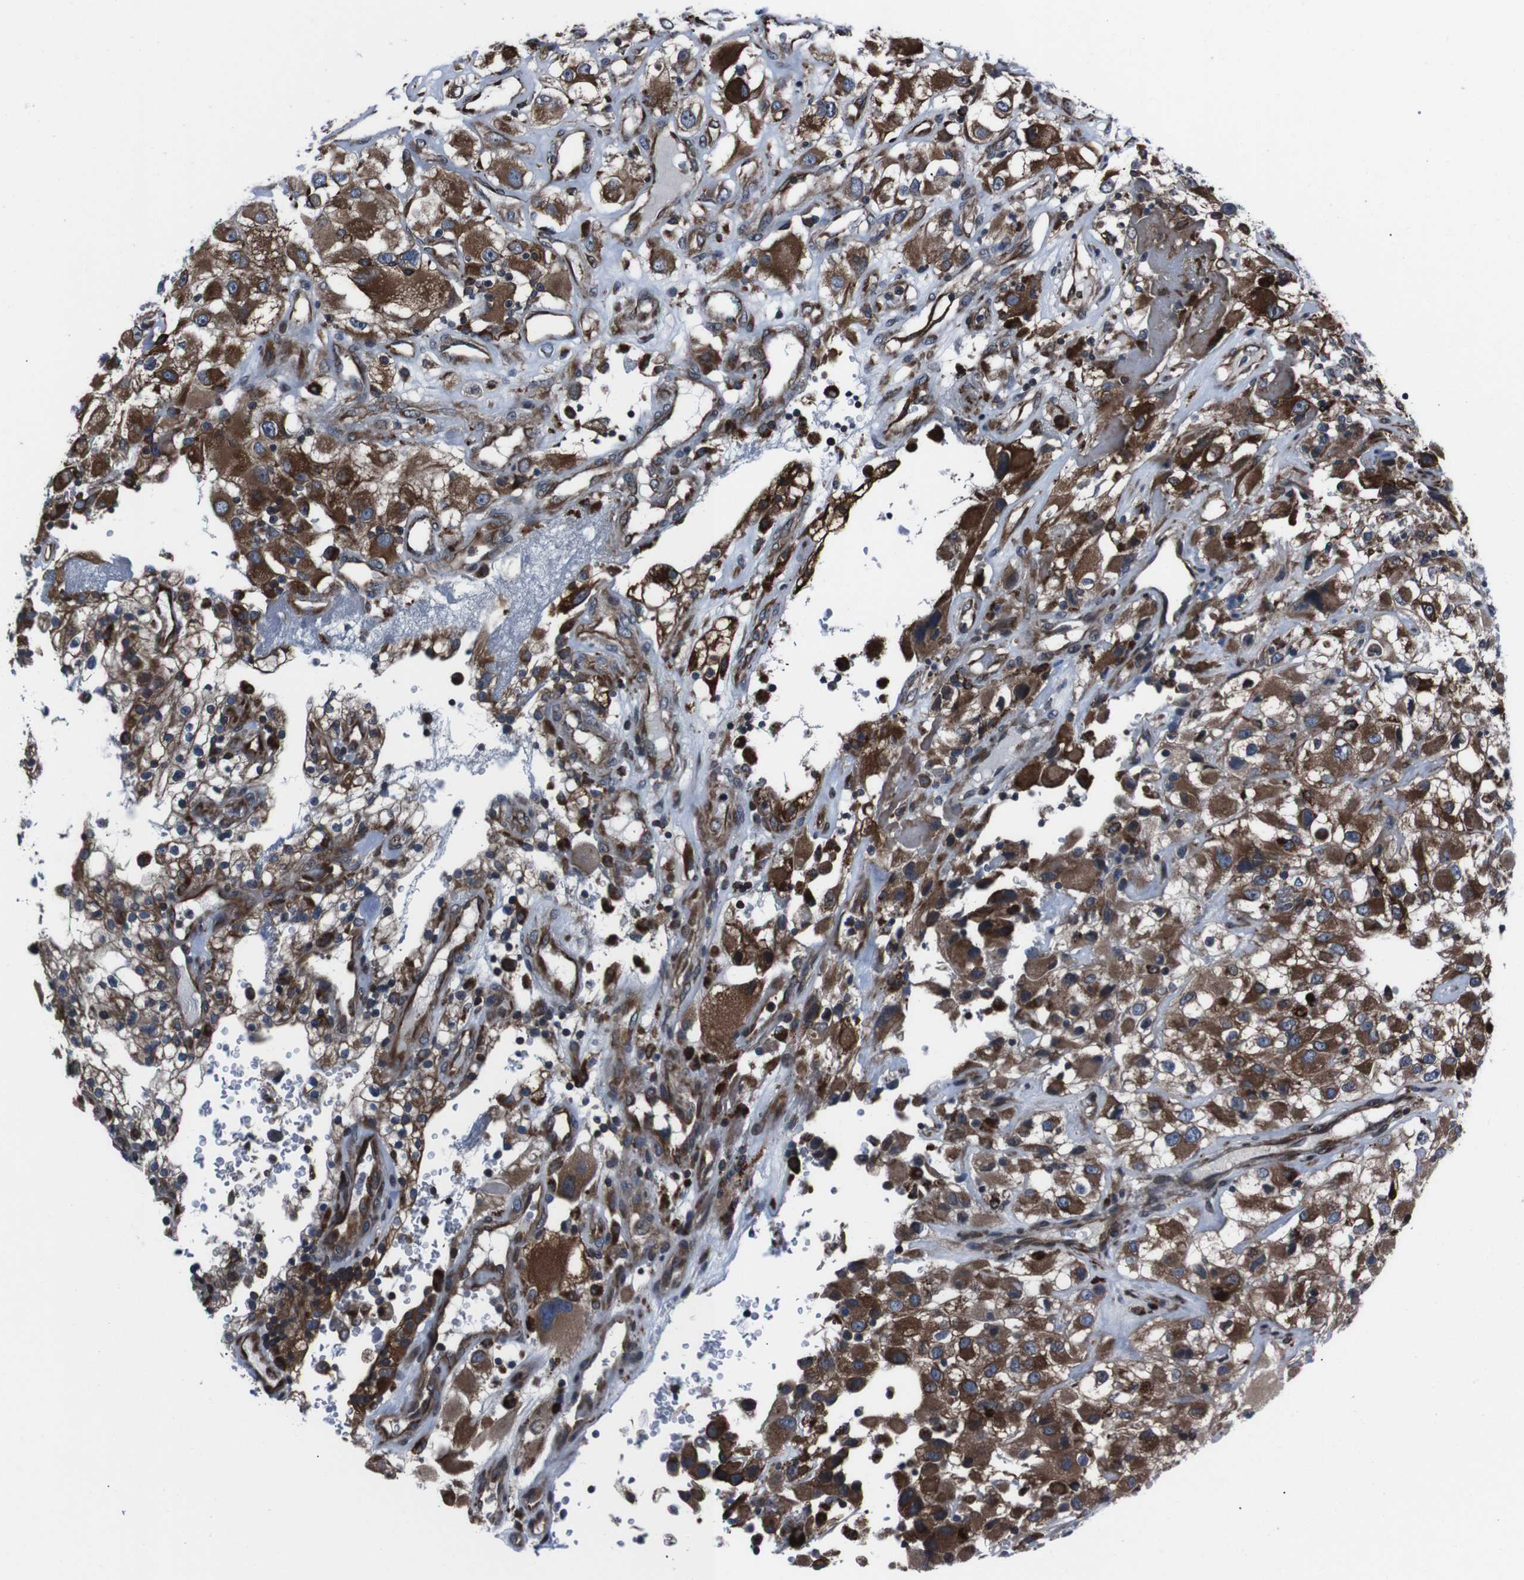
{"staining": {"intensity": "strong", "quantity": ">75%", "location": "cytoplasmic/membranous"}, "tissue": "renal cancer", "cell_type": "Tumor cells", "image_type": "cancer", "snomed": [{"axis": "morphology", "description": "Adenocarcinoma, NOS"}, {"axis": "topography", "description": "Kidney"}], "caption": "Protein expression analysis of renal cancer (adenocarcinoma) demonstrates strong cytoplasmic/membranous staining in about >75% of tumor cells.", "gene": "EIF4A2", "patient": {"sex": "female", "age": 52}}